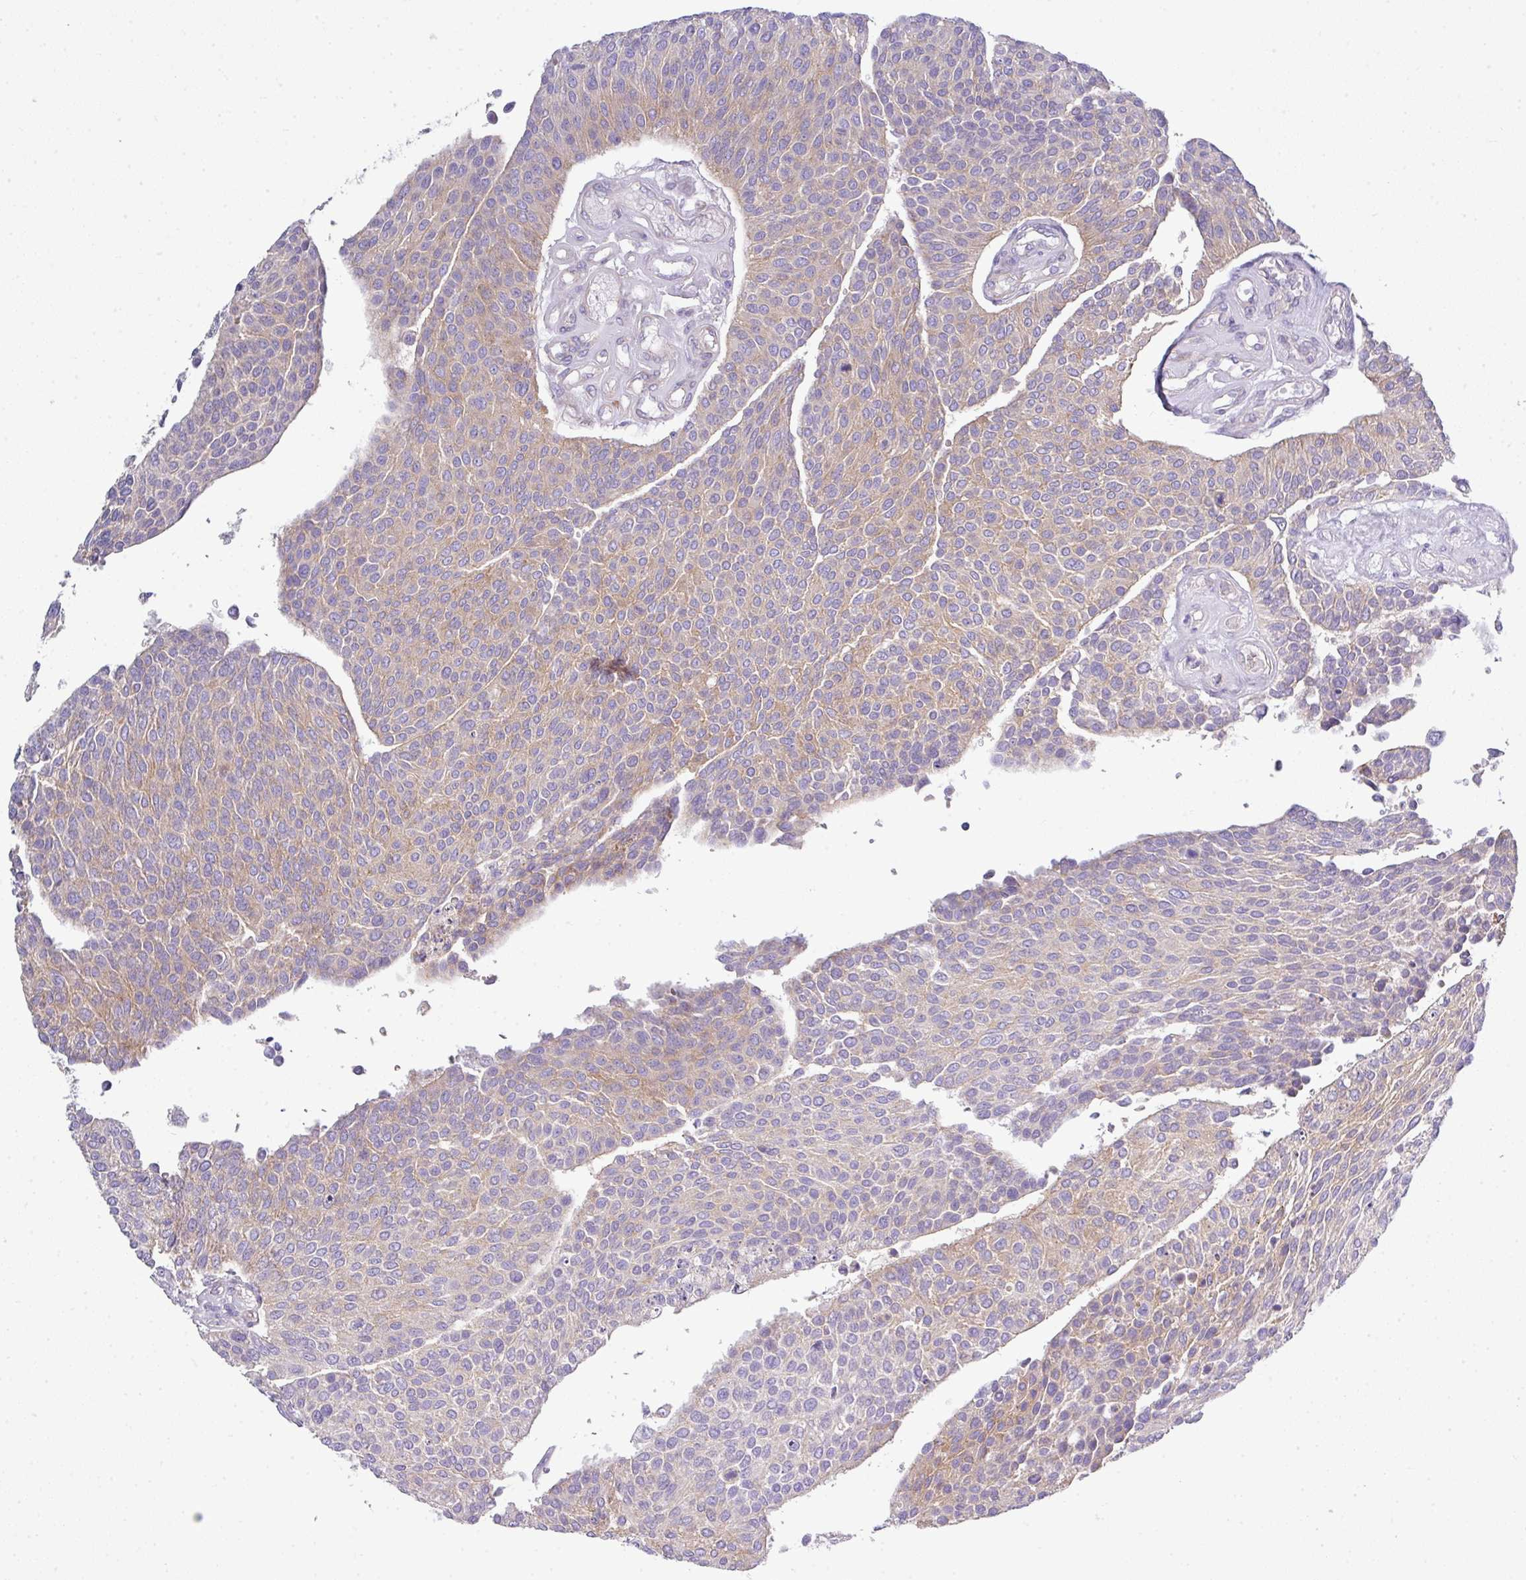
{"staining": {"intensity": "weak", "quantity": "25%-75%", "location": "cytoplasmic/membranous"}, "tissue": "urothelial cancer", "cell_type": "Tumor cells", "image_type": "cancer", "snomed": [{"axis": "morphology", "description": "Urothelial carcinoma, NOS"}, {"axis": "topography", "description": "Urinary bladder"}], "caption": "An immunohistochemistry (IHC) image of neoplastic tissue is shown. Protein staining in brown highlights weak cytoplasmic/membranous positivity in urothelial cancer within tumor cells.", "gene": "ABCC5", "patient": {"sex": "male", "age": 55}}